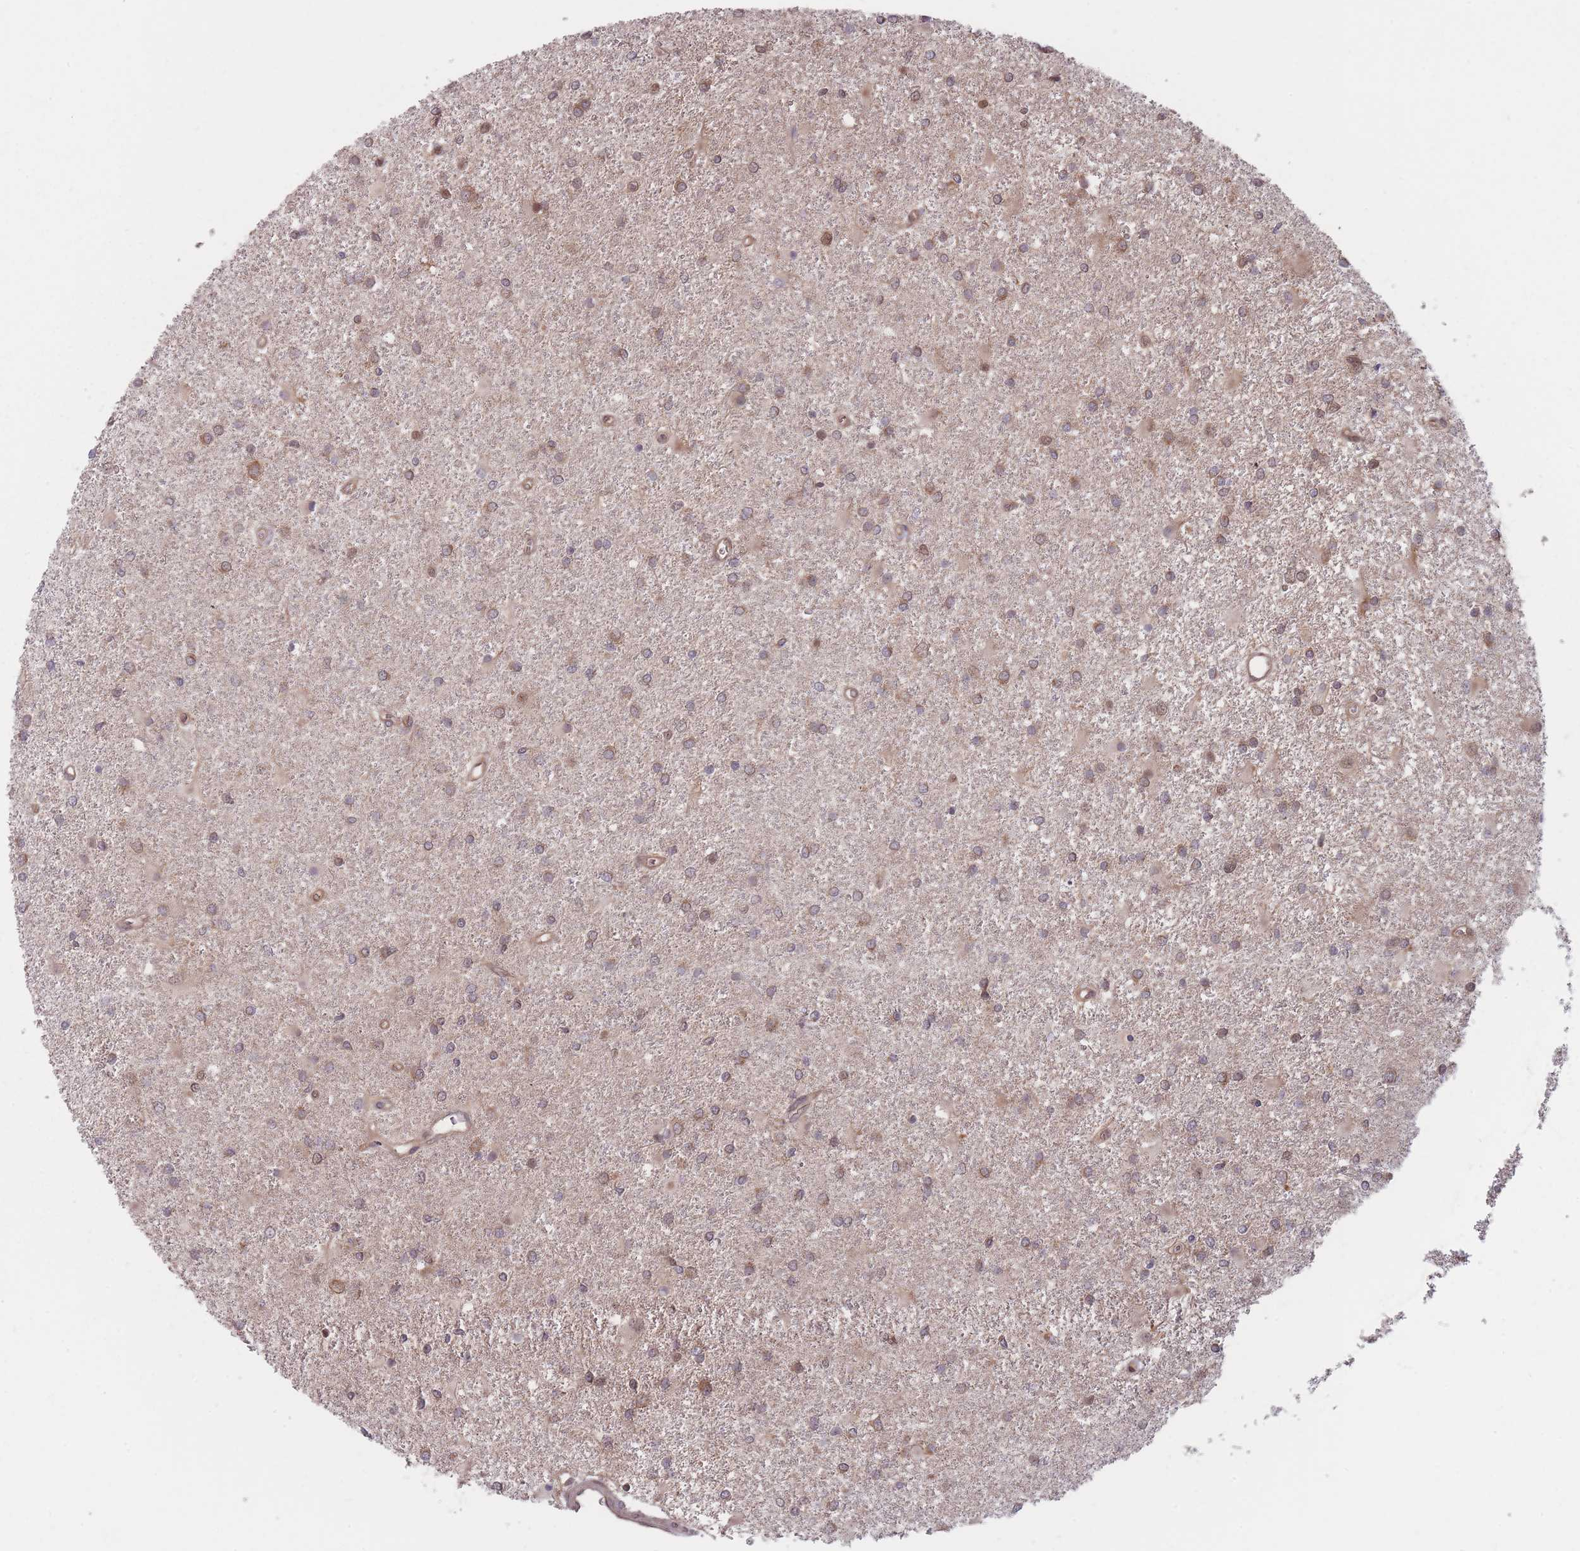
{"staining": {"intensity": "moderate", "quantity": "<25%", "location": "cytoplasmic/membranous"}, "tissue": "glioma", "cell_type": "Tumor cells", "image_type": "cancer", "snomed": [{"axis": "morphology", "description": "Glioma, malignant, High grade"}, {"axis": "topography", "description": "Brain"}], "caption": "Protein expression analysis of human malignant glioma (high-grade) reveals moderate cytoplasmic/membranous expression in approximately <25% of tumor cells. (DAB (3,3'-diaminobenzidine) = brown stain, brightfield microscopy at high magnification).", "gene": "RPS18", "patient": {"sex": "female", "age": 50}}